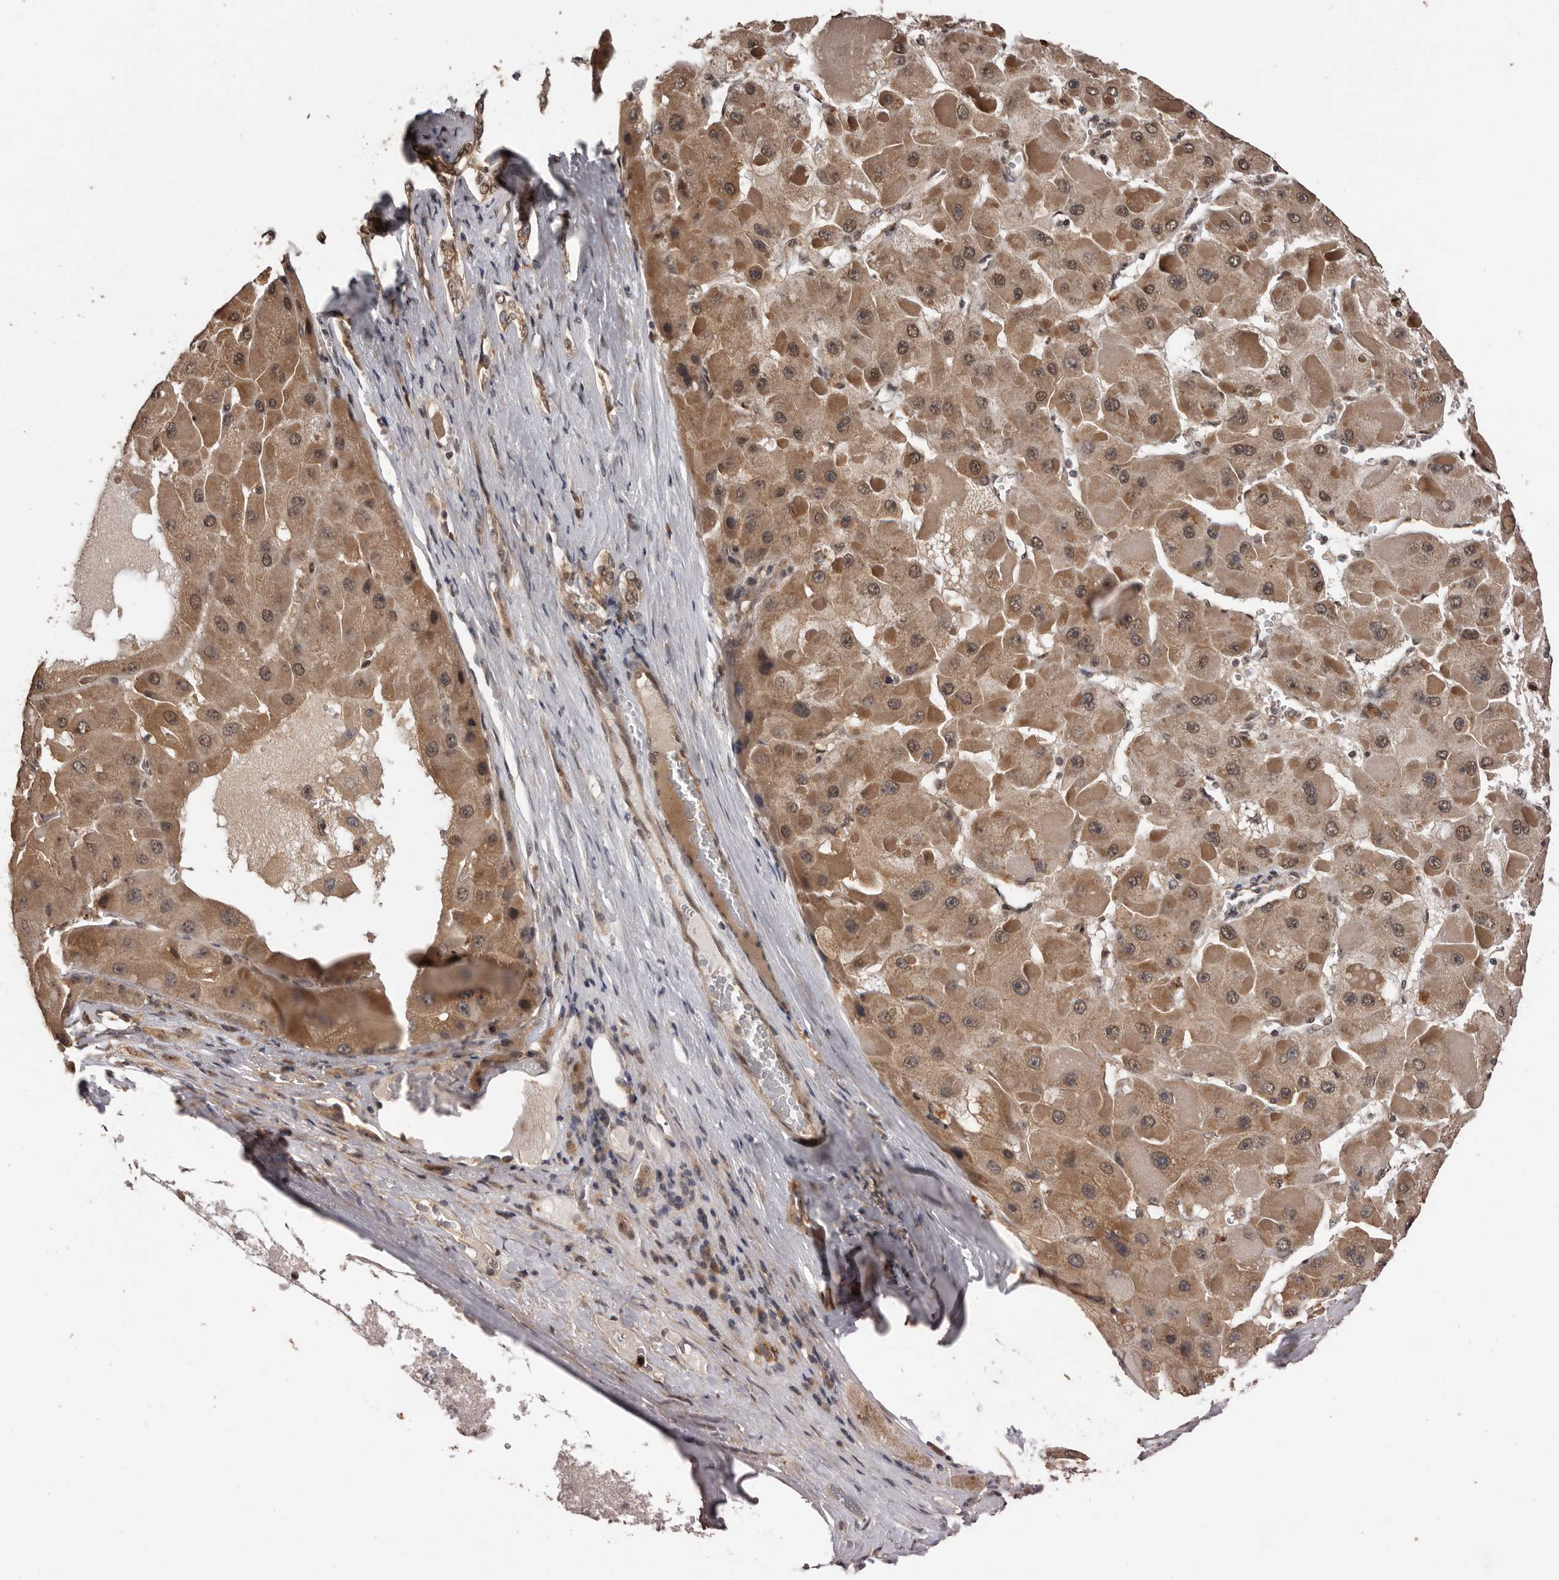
{"staining": {"intensity": "moderate", "quantity": ">75%", "location": "cytoplasmic/membranous,nuclear"}, "tissue": "liver cancer", "cell_type": "Tumor cells", "image_type": "cancer", "snomed": [{"axis": "morphology", "description": "Carcinoma, Hepatocellular, NOS"}, {"axis": "topography", "description": "Liver"}], "caption": "Hepatocellular carcinoma (liver) tissue reveals moderate cytoplasmic/membranous and nuclear staining in about >75% of tumor cells, visualized by immunohistochemistry. The staining is performed using DAB (3,3'-diaminobenzidine) brown chromogen to label protein expression. The nuclei are counter-stained blue using hematoxylin.", "gene": "VPS37A", "patient": {"sex": "female", "age": 73}}